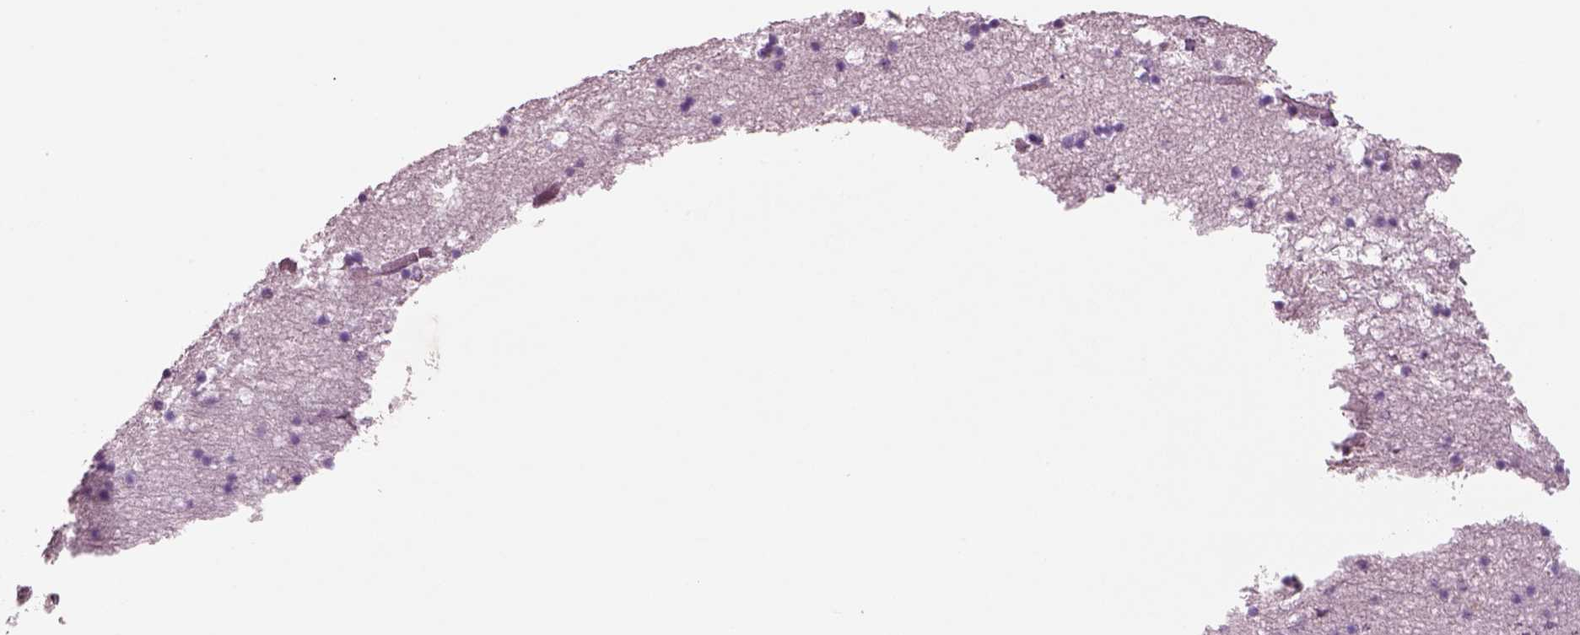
{"staining": {"intensity": "negative", "quantity": "none", "location": "none"}, "tissue": "hippocampus", "cell_type": "Glial cells", "image_type": "normal", "snomed": [{"axis": "morphology", "description": "Normal tissue, NOS"}, {"axis": "topography", "description": "Hippocampus"}], "caption": "Glial cells are negative for brown protein staining in benign hippocampus. (DAB (3,3'-diaminobenzidine) immunohistochemistry (IHC) visualized using brightfield microscopy, high magnification).", "gene": "SLC25A24", "patient": {"sex": "male", "age": 58}}